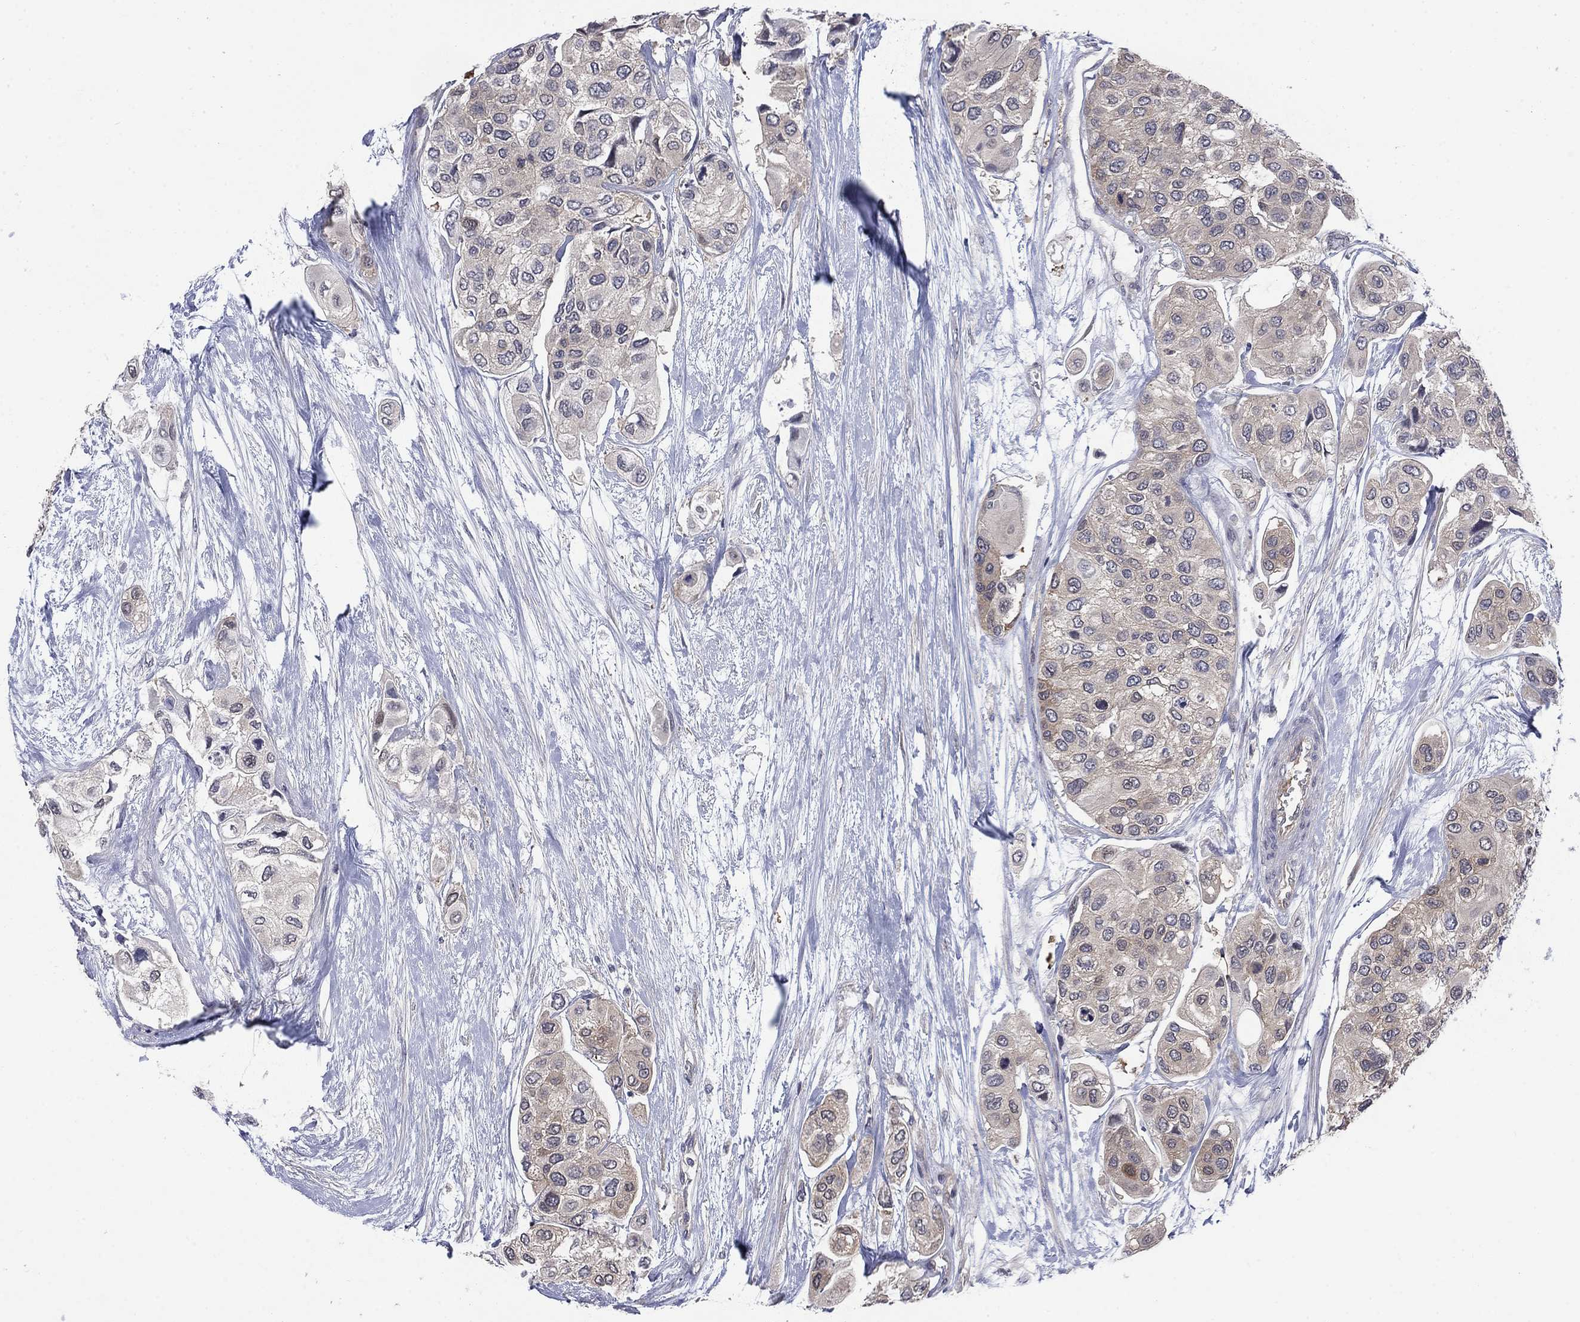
{"staining": {"intensity": "weak", "quantity": "25%-75%", "location": "cytoplasmic/membranous"}, "tissue": "urothelial cancer", "cell_type": "Tumor cells", "image_type": "cancer", "snomed": [{"axis": "morphology", "description": "Urothelial carcinoma, High grade"}, {"axis": "topography", "description": "Urinary bladder"}], "caption": "An immunohistochemistry photomicrograph of tumor tissue is shown. Protein staining in brown shows weak cytoplasmic/membranous positivity in high-grade urothelial carcinoma within tumor cells. (Stains: DAB (3,3'-diaminobenzidine) in brown, nuclei in blue, Microscopy: brightfield microscopy at high magnification).", "gene": "PDZD2", "patient": {"sex": "male", "age": 77}}